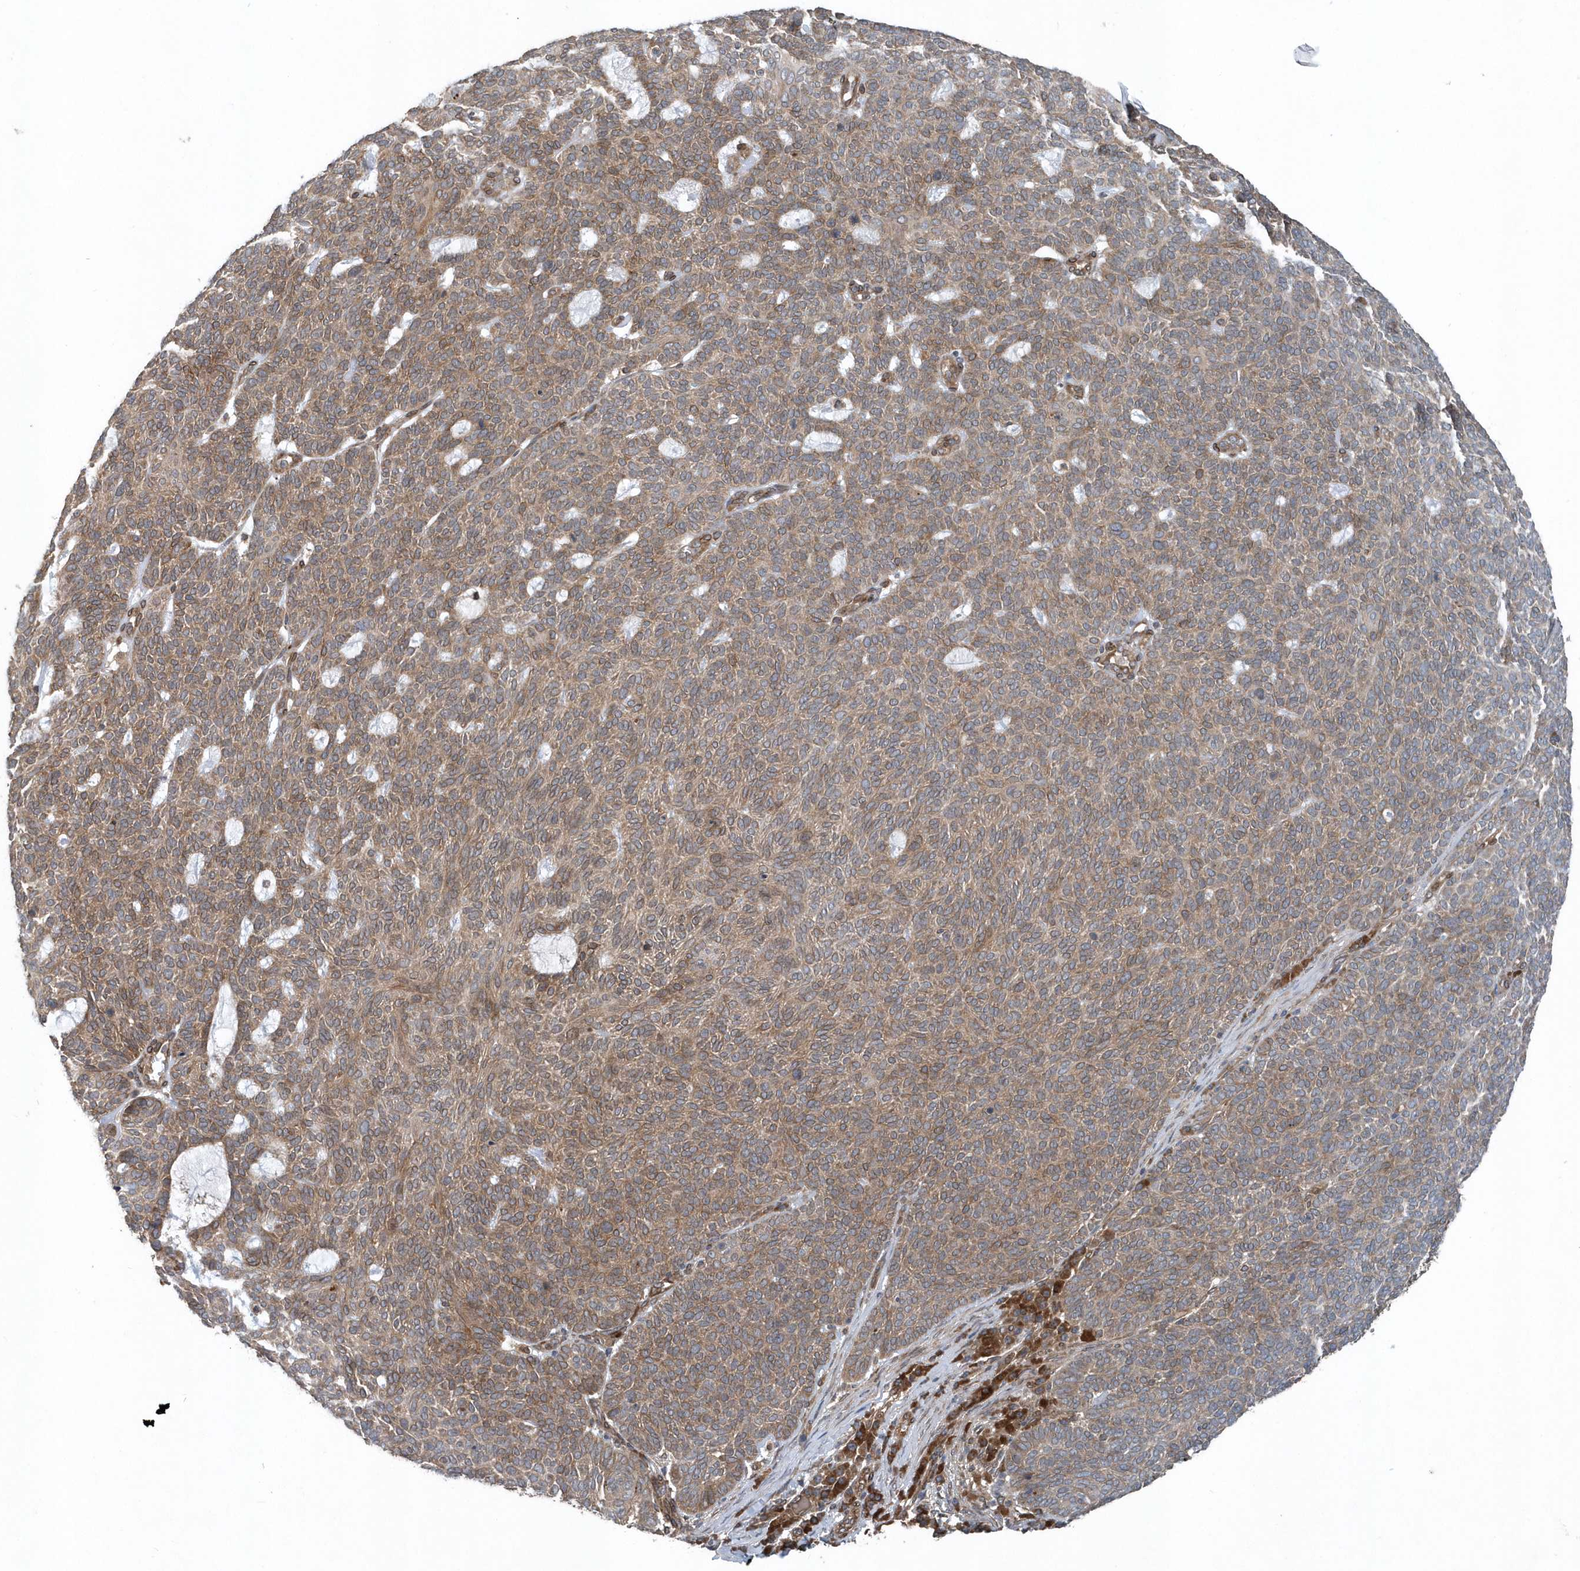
{"staining": {"intensity": "moderate", "quantity": ">75%", "location": "cytoplasmic/membranous"}, "tissue": "skin cancer", "cell_type": "Tumor cells", "image_type": "cancer", "snomed": [{"axis": "morphology", "description": "Squamous cell carcinoma, NOS"}, {"axis": "topography", "description": "Skin"}], "caption": "IHC (DAB) staining of human skin squamous cell carcinoma displays moderate cytoplasmic/membranous protein staining in approximately >75% of tumor cells.", "gene": "MCC", "patient": {"sex": "female", "age": 90}}